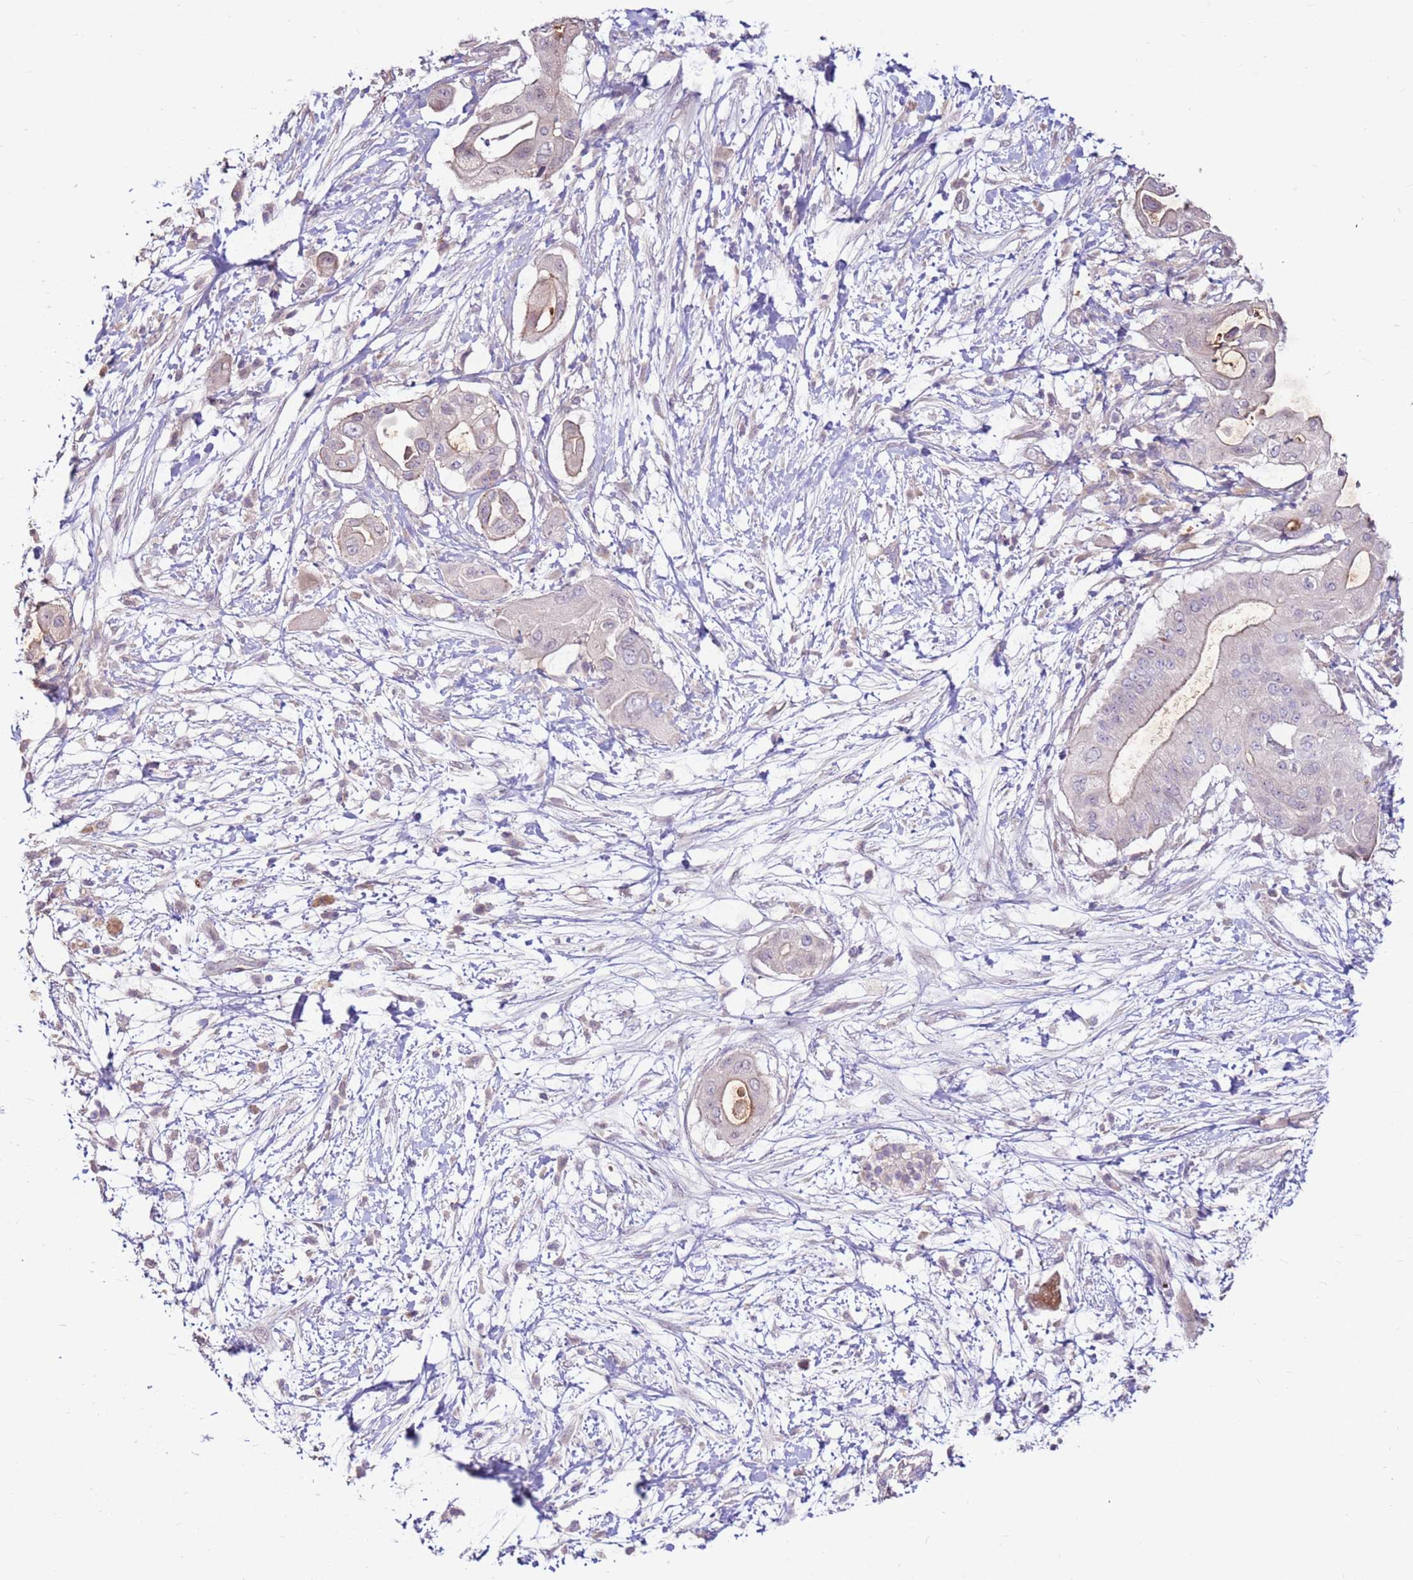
{"staining": {"intensity": "negative", "quantity": "none", "location": "none"}, "tissue": "pancreatic cancer", "cell_type": "Tumor cells", "image_type": "cancer", "snomed": [{"axis": "morphology", "description": "Adenocarcinoma, NOS"}, {"axis": "topography", "description": "Pancreas"}], "caption": "IHC micrograph of pancreatic cancer stained for a protein (brown), which displays no staining in tumor cells. Nuclei are stained in blue.", "gene": "LGI4", "patient": {"sex": "male", "age": 68}}